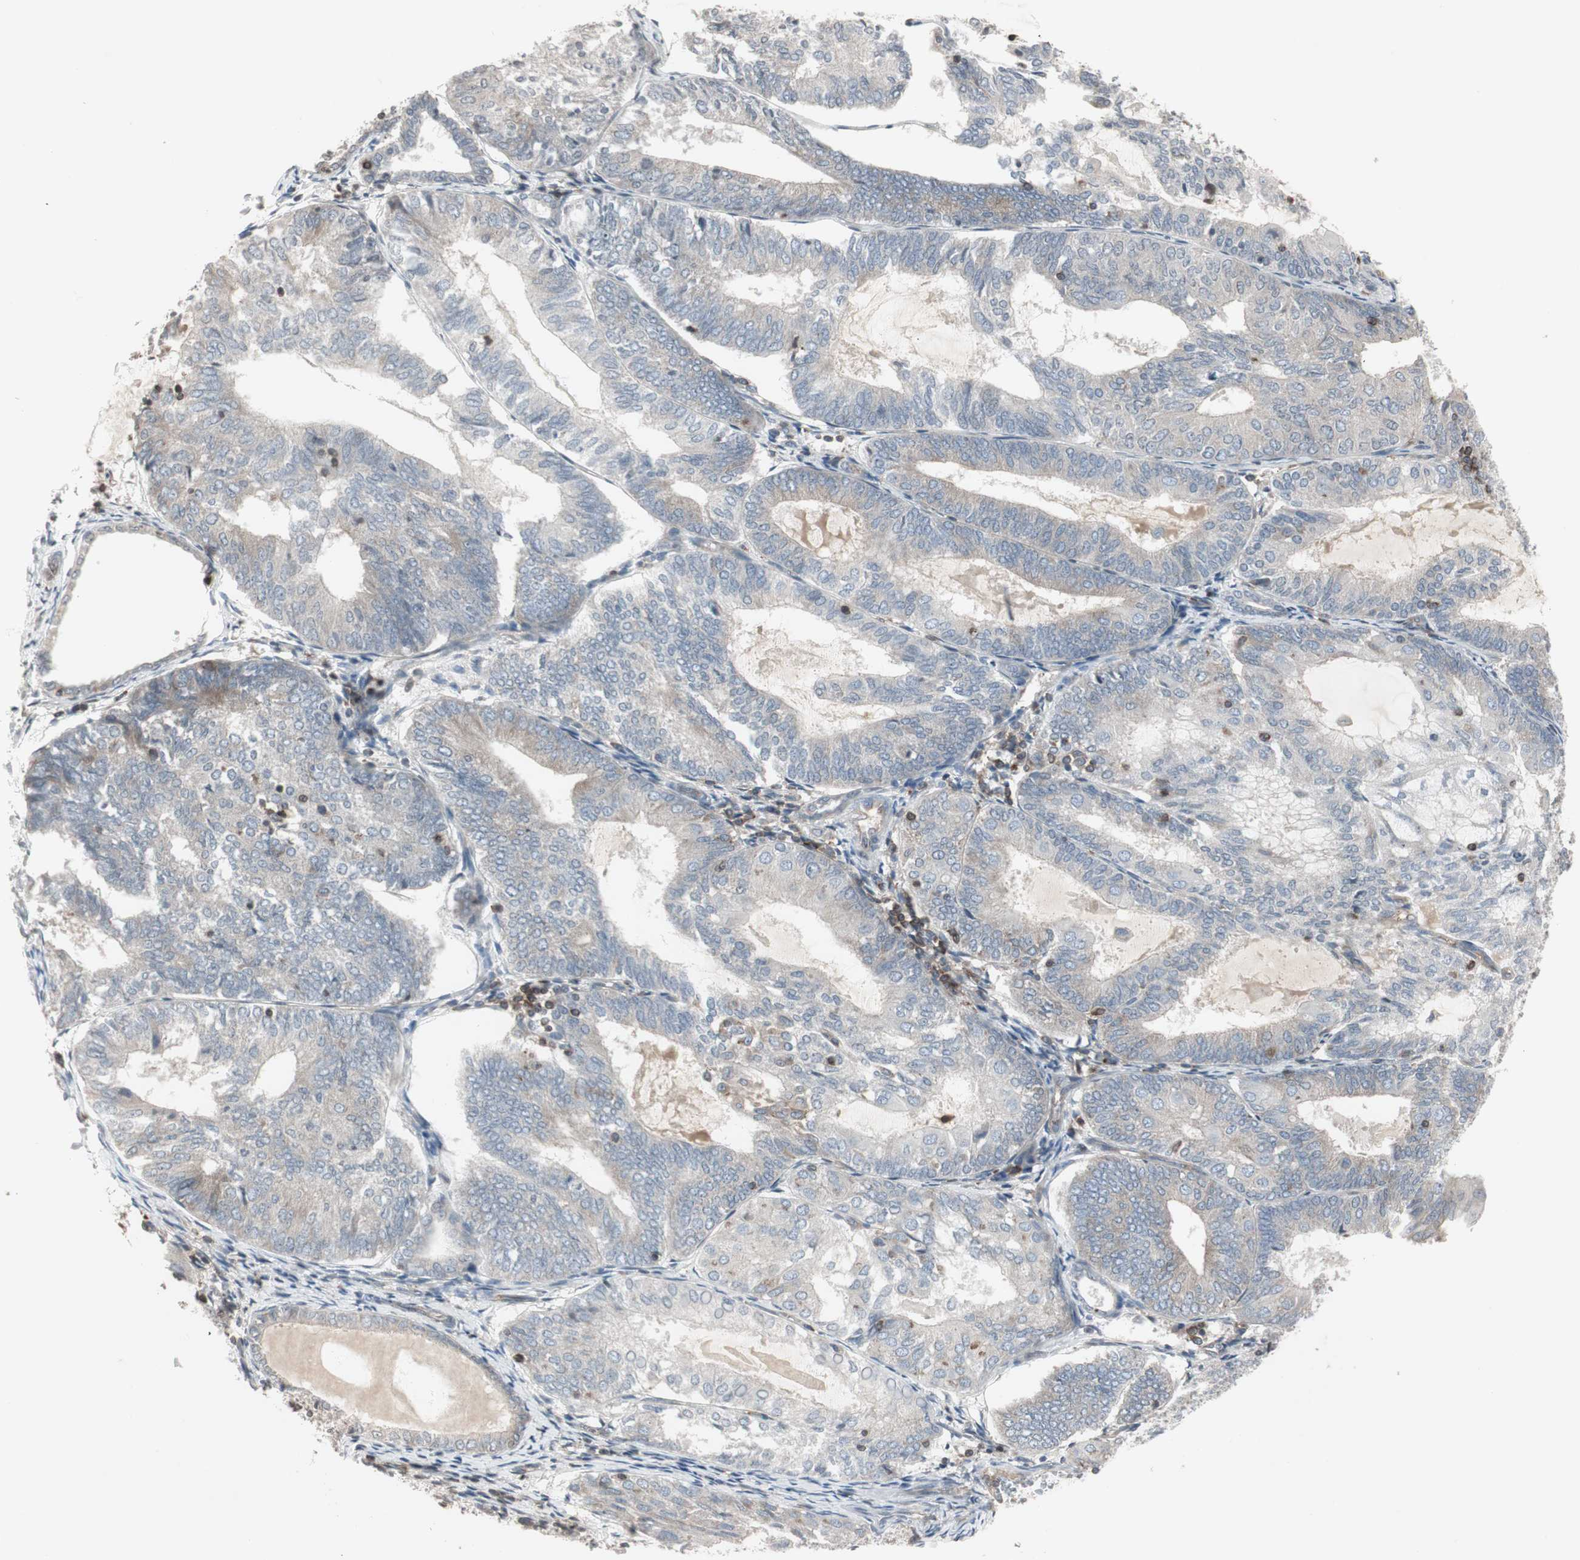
{"staining": {"intensity": "weak", "quantity": "25%-75%", "location": "cytoplasmic/membranous"}, "tissue": "endometrial cancer", "cell_type": "Tumor cells", "image_type": "cancer", "snomed": [{"axis": "morphology", "description": "Adenocarcinoma, NOS"}, {"axis": "topography", "description": "Endometrium"}], "caption": "Immunohistochemical staining of endometrial adenocarcinoma displays low levels of weak cytoplasmic/membranous expression in about 25%-75% of tumor cells.", "gene": "ARHGEF1", "patient": {"sex": "female", "age": 81}}